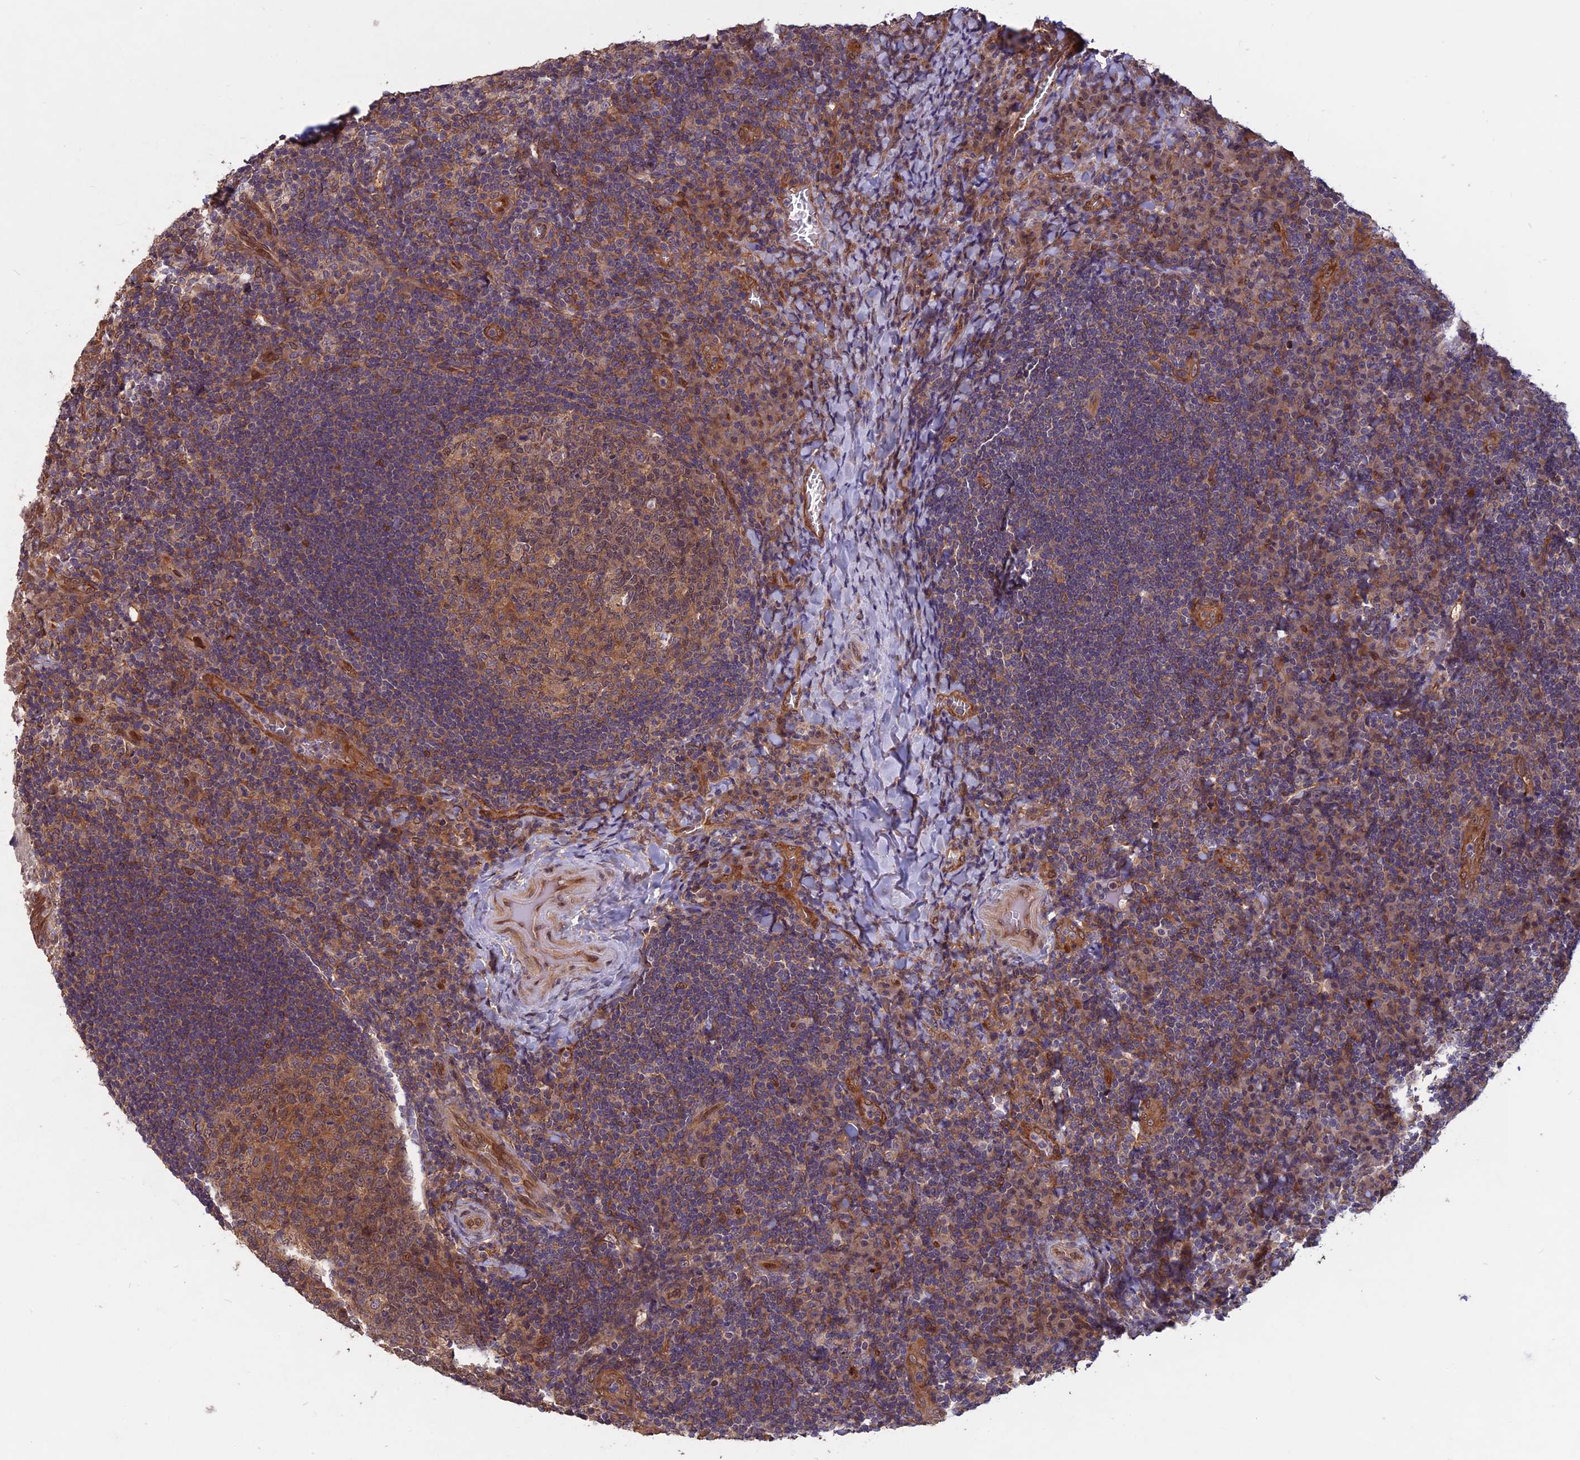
{"staining": {"intensity": "moderate", "quantity": ">75%", "location": "cytoplasmic/membranous,nuclear"}, "tissue": "tonsil", "cell_type": "Germinal center cells", "image_type": "normal", "snomed": [{"axis": "morphology", "description": "Normal tissue, NOS"}, {"axis": "topography", "description": "Tonsil"}], "caption": "Tonsil was stained to show a protein in brown. There is medium levels of moderate cytoplasmic/membranous,nuclear expression in approximately >75% of germinal center cells.", "gene": "SPG11", "patient": {"sex": "male", "age": 17}}